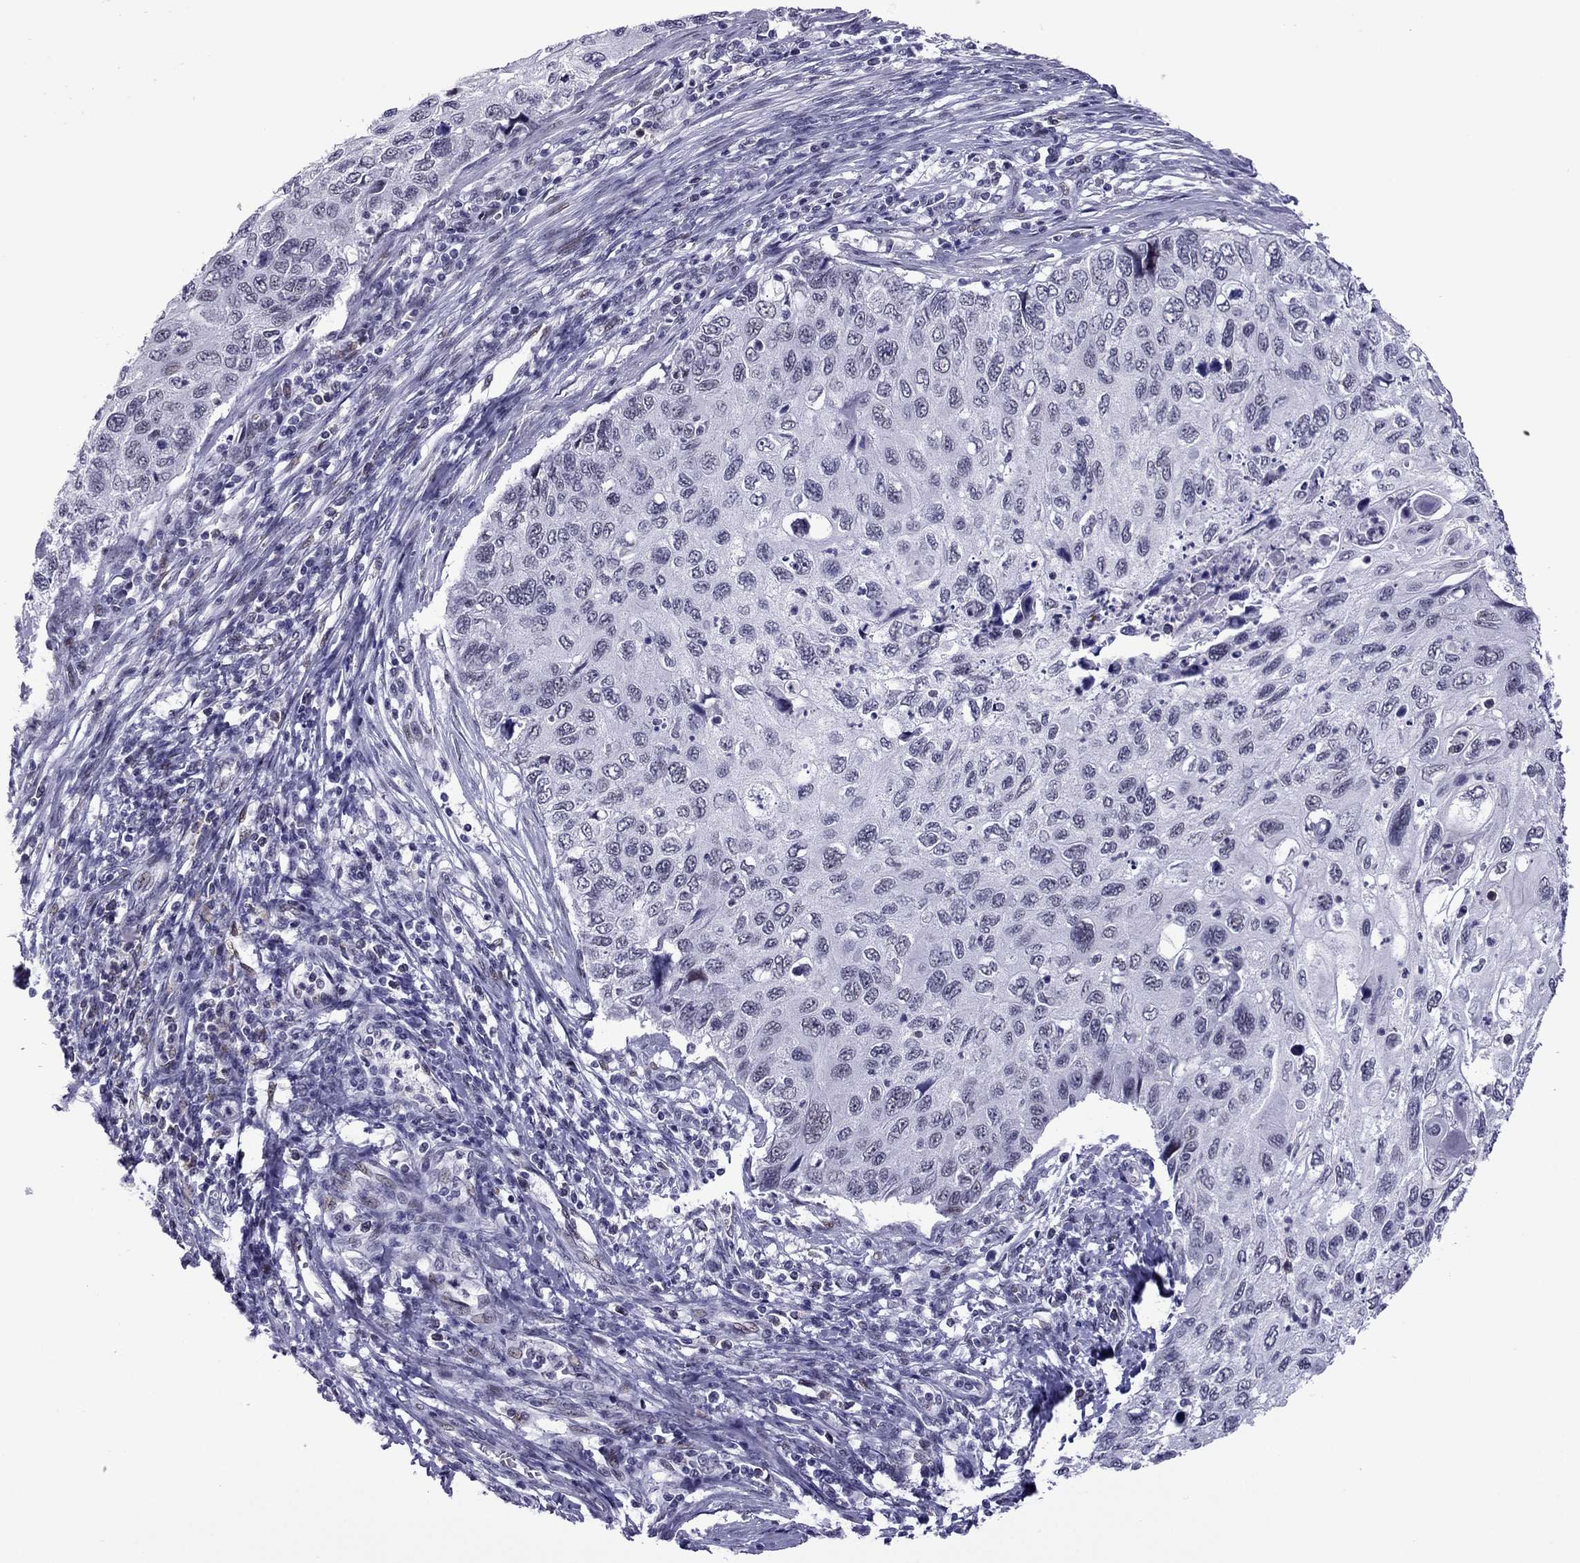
{"staining": {"intensity": "negative", "quantity": "none", "location": "none"}, "tissue": "cervical cancer", "cell_type": "Tumor cells", "image_type": "cancer", "snomed": [{"axis": "morphology", "description": "Squamous cell carcinoma, NOS"}, {"axis": "topography", "description": "Cervix"}], "caption": "Immunohistochemical staining of squamous cell carcinoma (cervical) exhibits no significant positivity in tumor cells.", "gene": "MYLK3", "patient": {"sex": "female", "age": 70}}